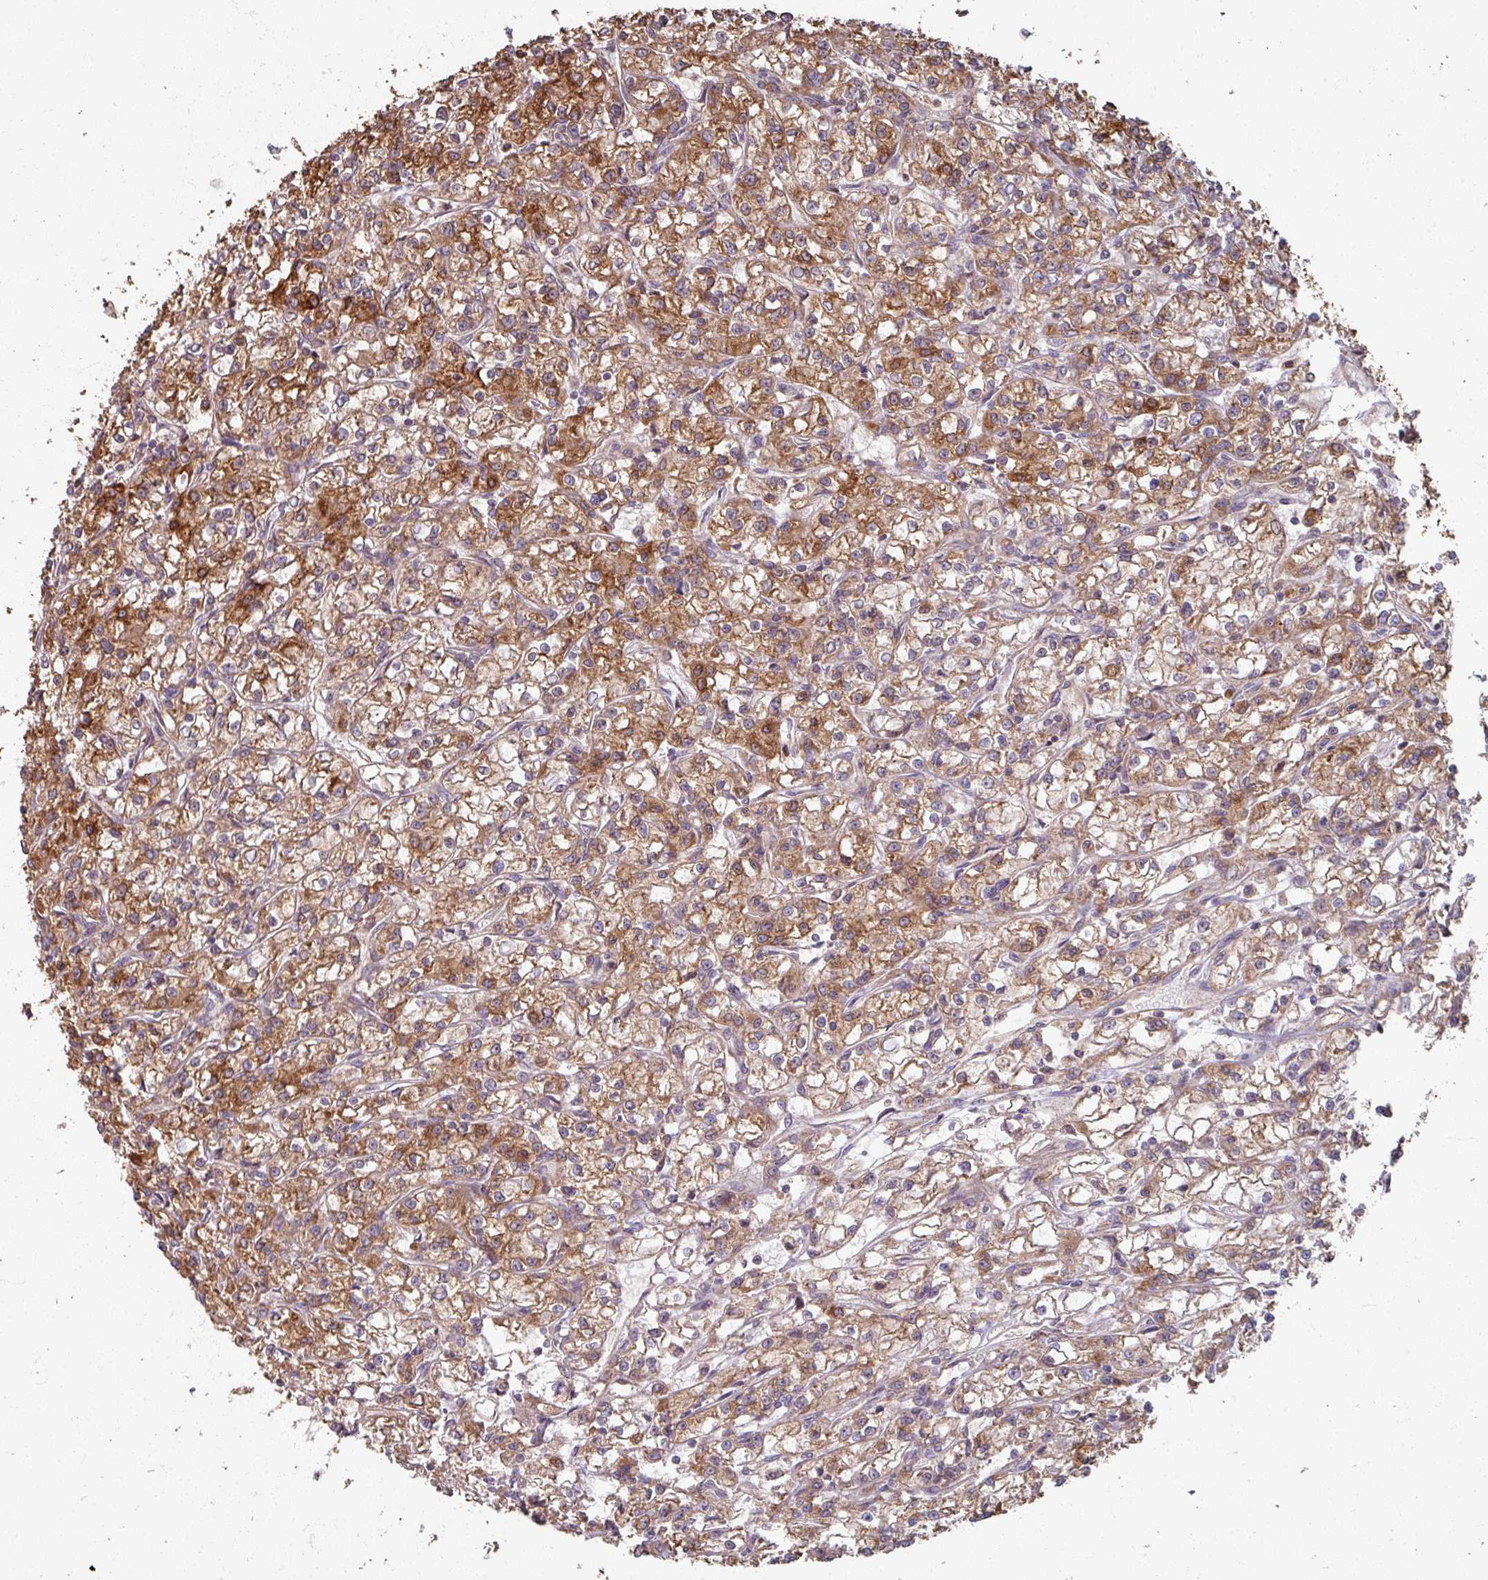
{"staining": {"intensity": "strong", "quantity": ">75%", "location": "cytoplasmic/membranous"}, "tissue": "renal cancer", "cell_type": "Tumor cells", "image_type": "cancer", "snomed": [{"axis": "morphology", "description": "Adenocarcinoma, NOS"}, {"axis": "topography", "description": "Kidney"}], "caption": "DAB (3,3'-diaminobenzidine) immunohistochemical staining of human renal cancer (adenocarcinoma) reveals strong cytoplasmic/membranous protein positivity in approximately >75% of tumor cells. The staining was performed using DAB (3,3'-diaminobenzidine) to visualize the protein expression in brown, while the nuclei were stained in blue with hematoxylin (Magnification: 20x).", "gene": "CCDC68", "patient": {"sex": "female", "age": 59}}